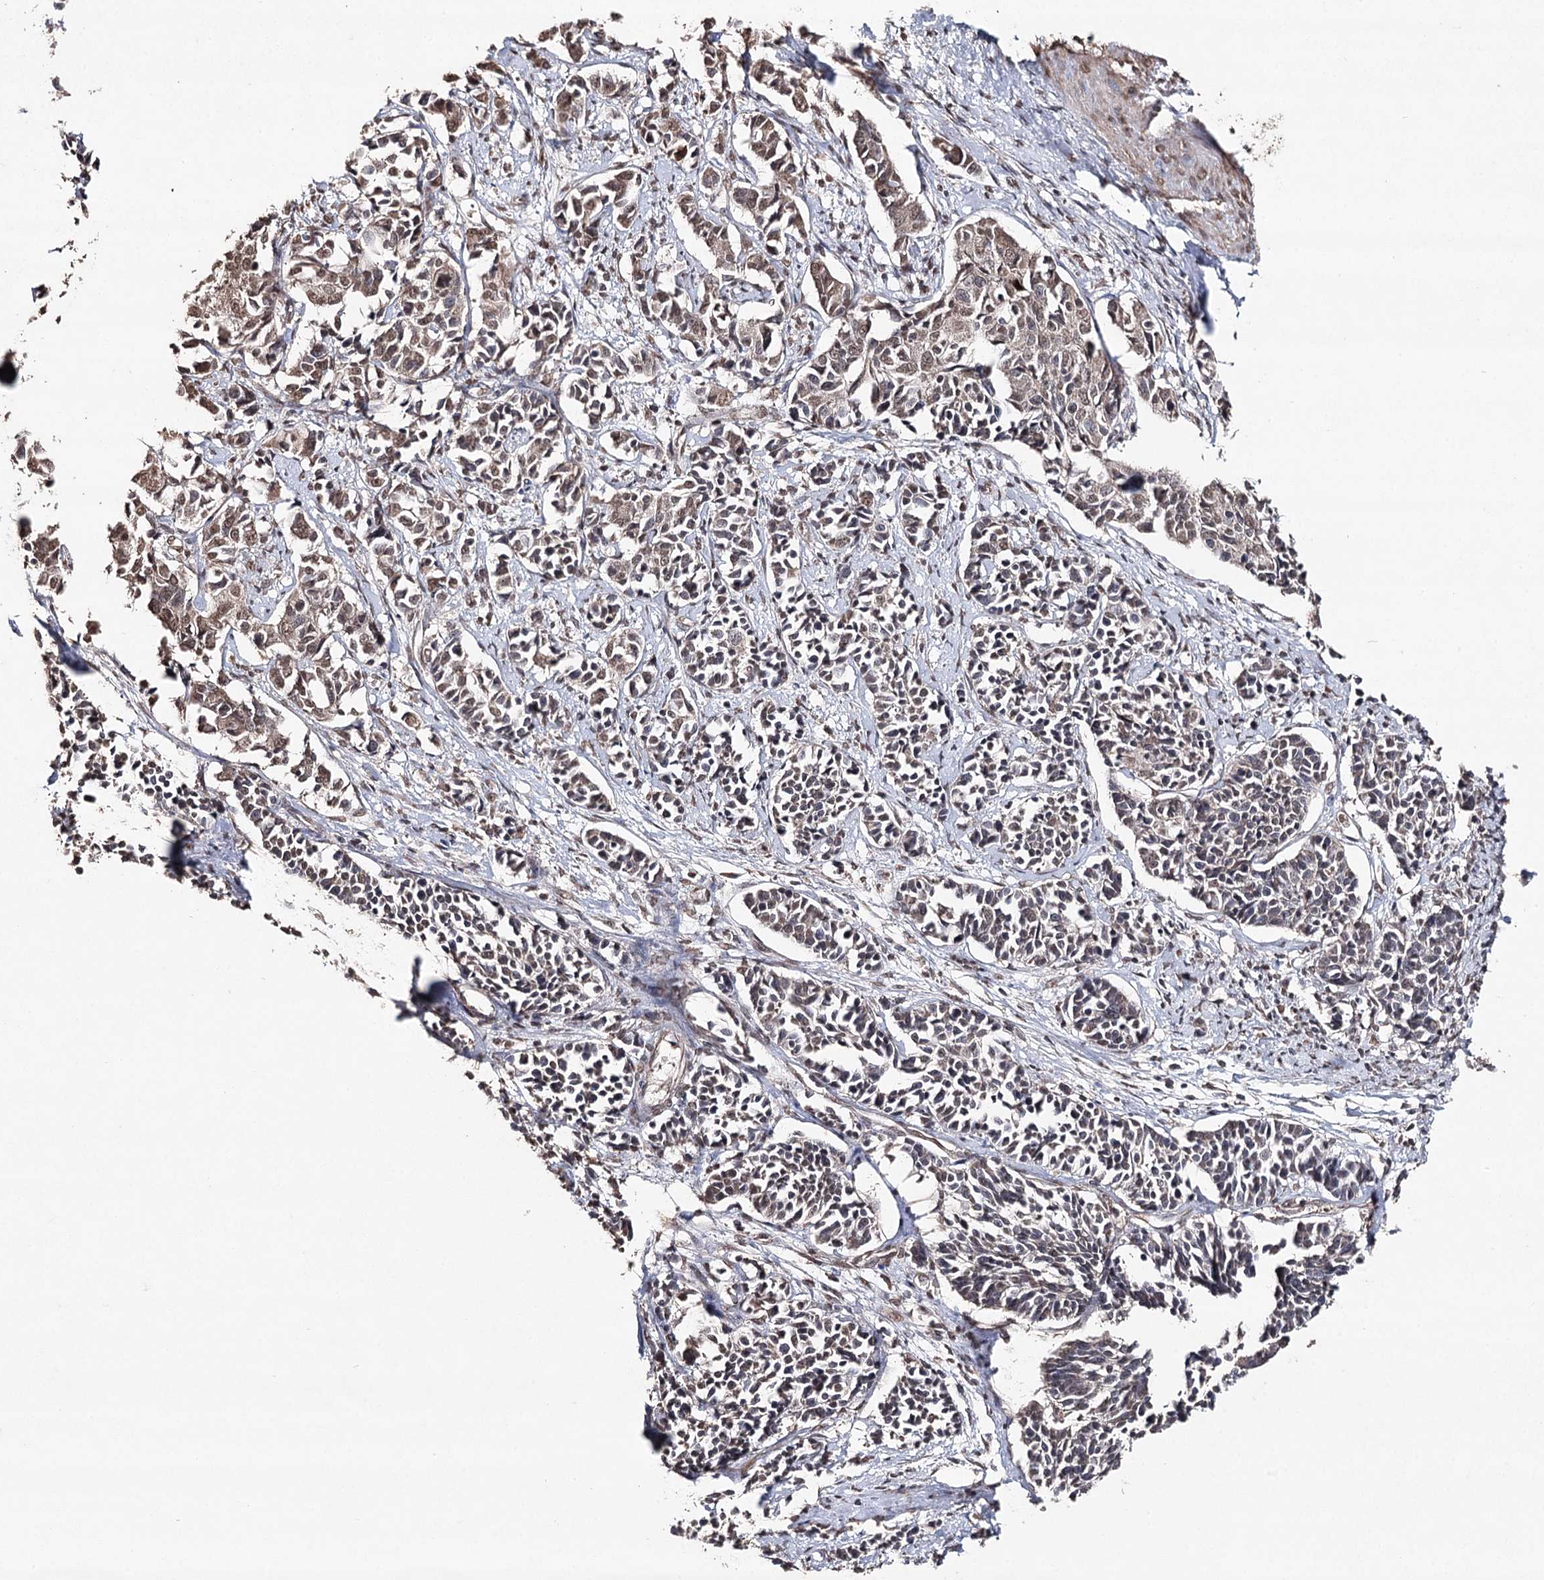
{"staining": {"intensity": "weak", "quantity": "<25%", "location": "cytoplasmic/membranous"}, "tissue": "cervical cancer", "cell_type": "Tumor cells", "image_type": "cancer", "snomed": [{"axis": "morphology", "description": "Normal tissue, NOS"}, {"axis": "morphology", "description": "Squamous cell carcinoma, NOS"}, {"axis": "topography", "description": "Cervix"}], "caption": "DAB immunohistochemical staining of human cervical cancer (squamous cell carcinoma) reveals no significant staining in tumor cells. (Brightfield microscopy of DAB (3,3'-diaminobenzidine) immunohistochemistry at high magnification).", "gene": "ATG14", "patient": {"sex": "female", "age": 35}}